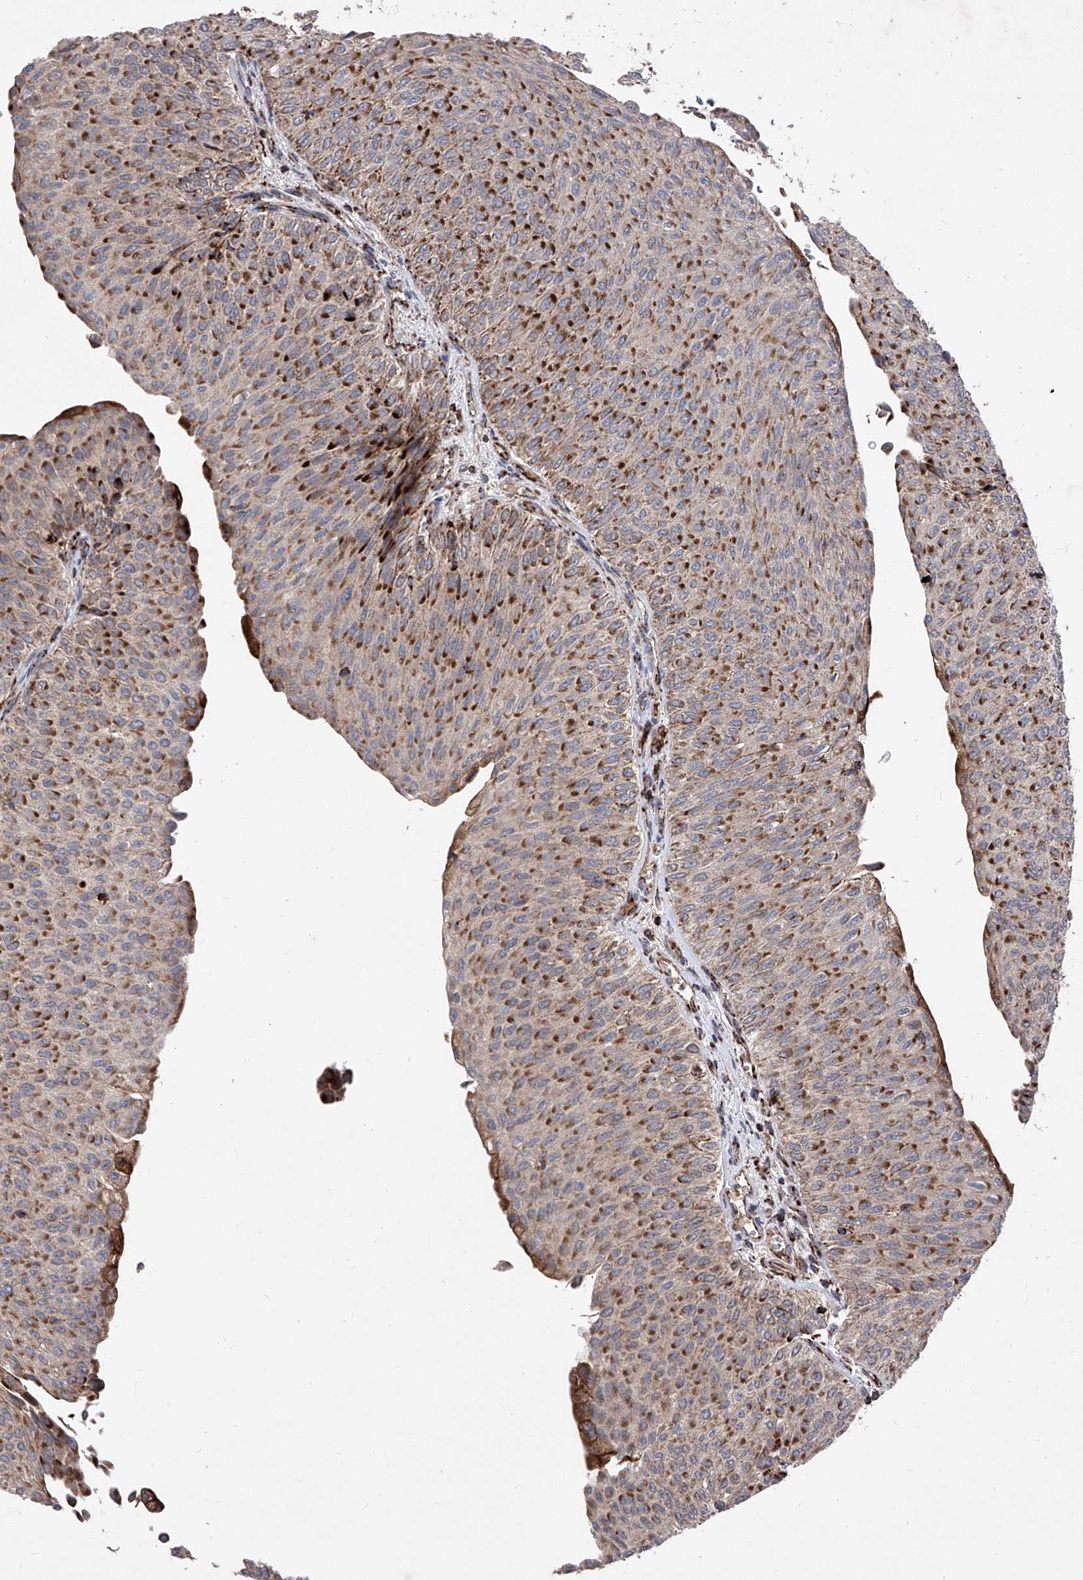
{"staining": {"intensity": "strong", "quantity": ">75%", "location": "cytoplasmic/membranous"}, "tissue": "urothelial cancer", "cell_type": "Tumor cells", "image_type": "cancer", "snomed": [{"axis": "morphology", "description": "Urothelial carcinoma, Low grade"}, {"axis": "topography", "description": "Urinary bladder"}], "caption": "About >75% of tumor cells in human low-grade urothelial carcinoma display strong cytoplasmic/membranous protein expression as visualized by brown immunohistochemical staining.", "gene": "SEMA6A", "patient": {"sex": "male", "age": 78}}